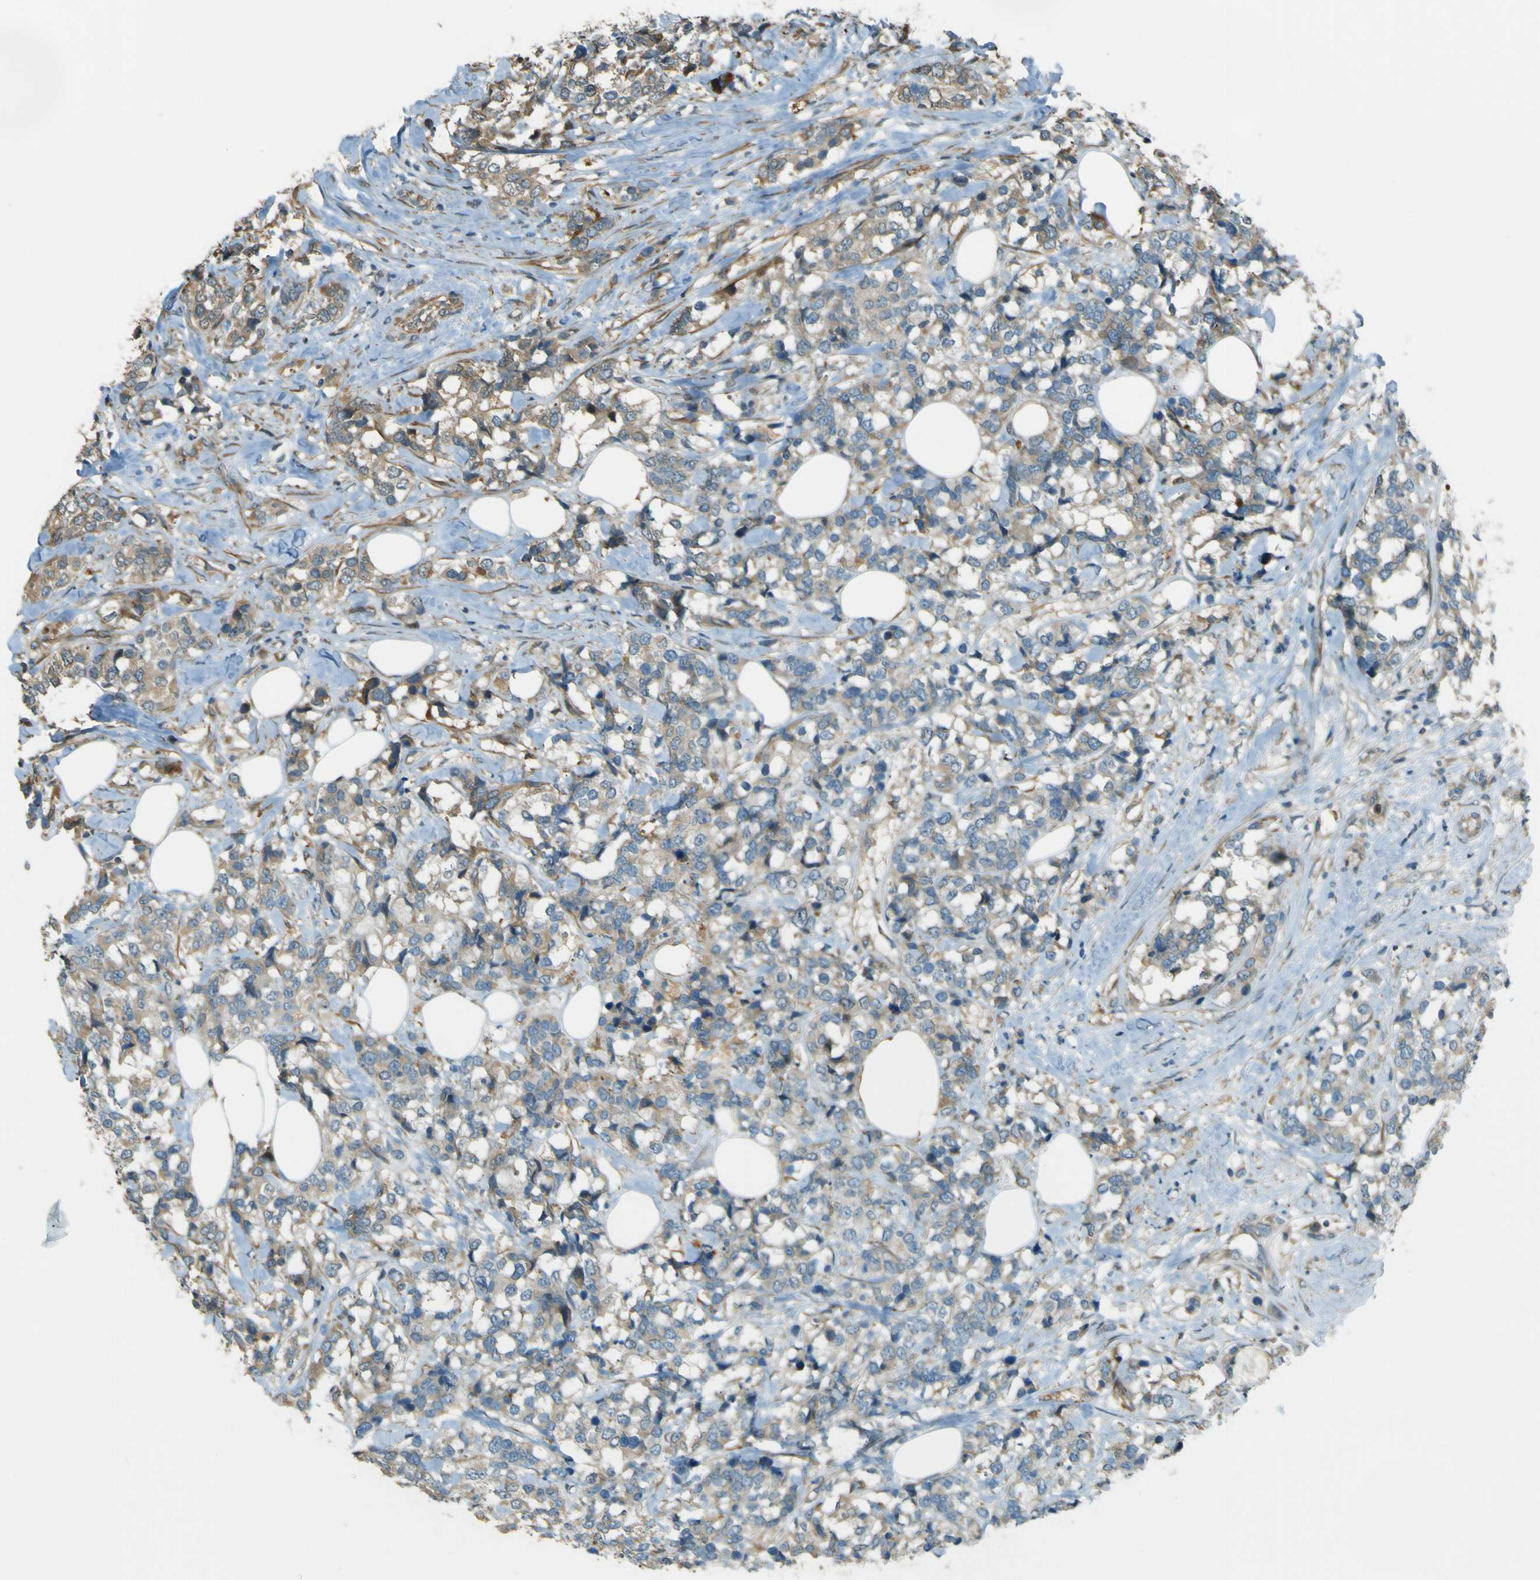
{"staining": {"intensity": "weak", "quantity": ">75%", "location": "cytoplasmic/membranous"}, "tissue": "breast cancer", "cell_type": "Tumor cells", "image_type": "cancer", "snomed": [{"axis": "morphology", "description": "Lobular carcinoma"}, {"axis": "topography", "description": "Breast"}], "caption": "Immunohistochemistry of human breast lobular carcinoma reveals low levels of weak cytoplasmic/membranous positivity in about >75% of tumor cells. (IHC, brightfield microscopy, high magnification).", "gene": "LPCAT1", "patient": {"sex": "female", "age": 59}}